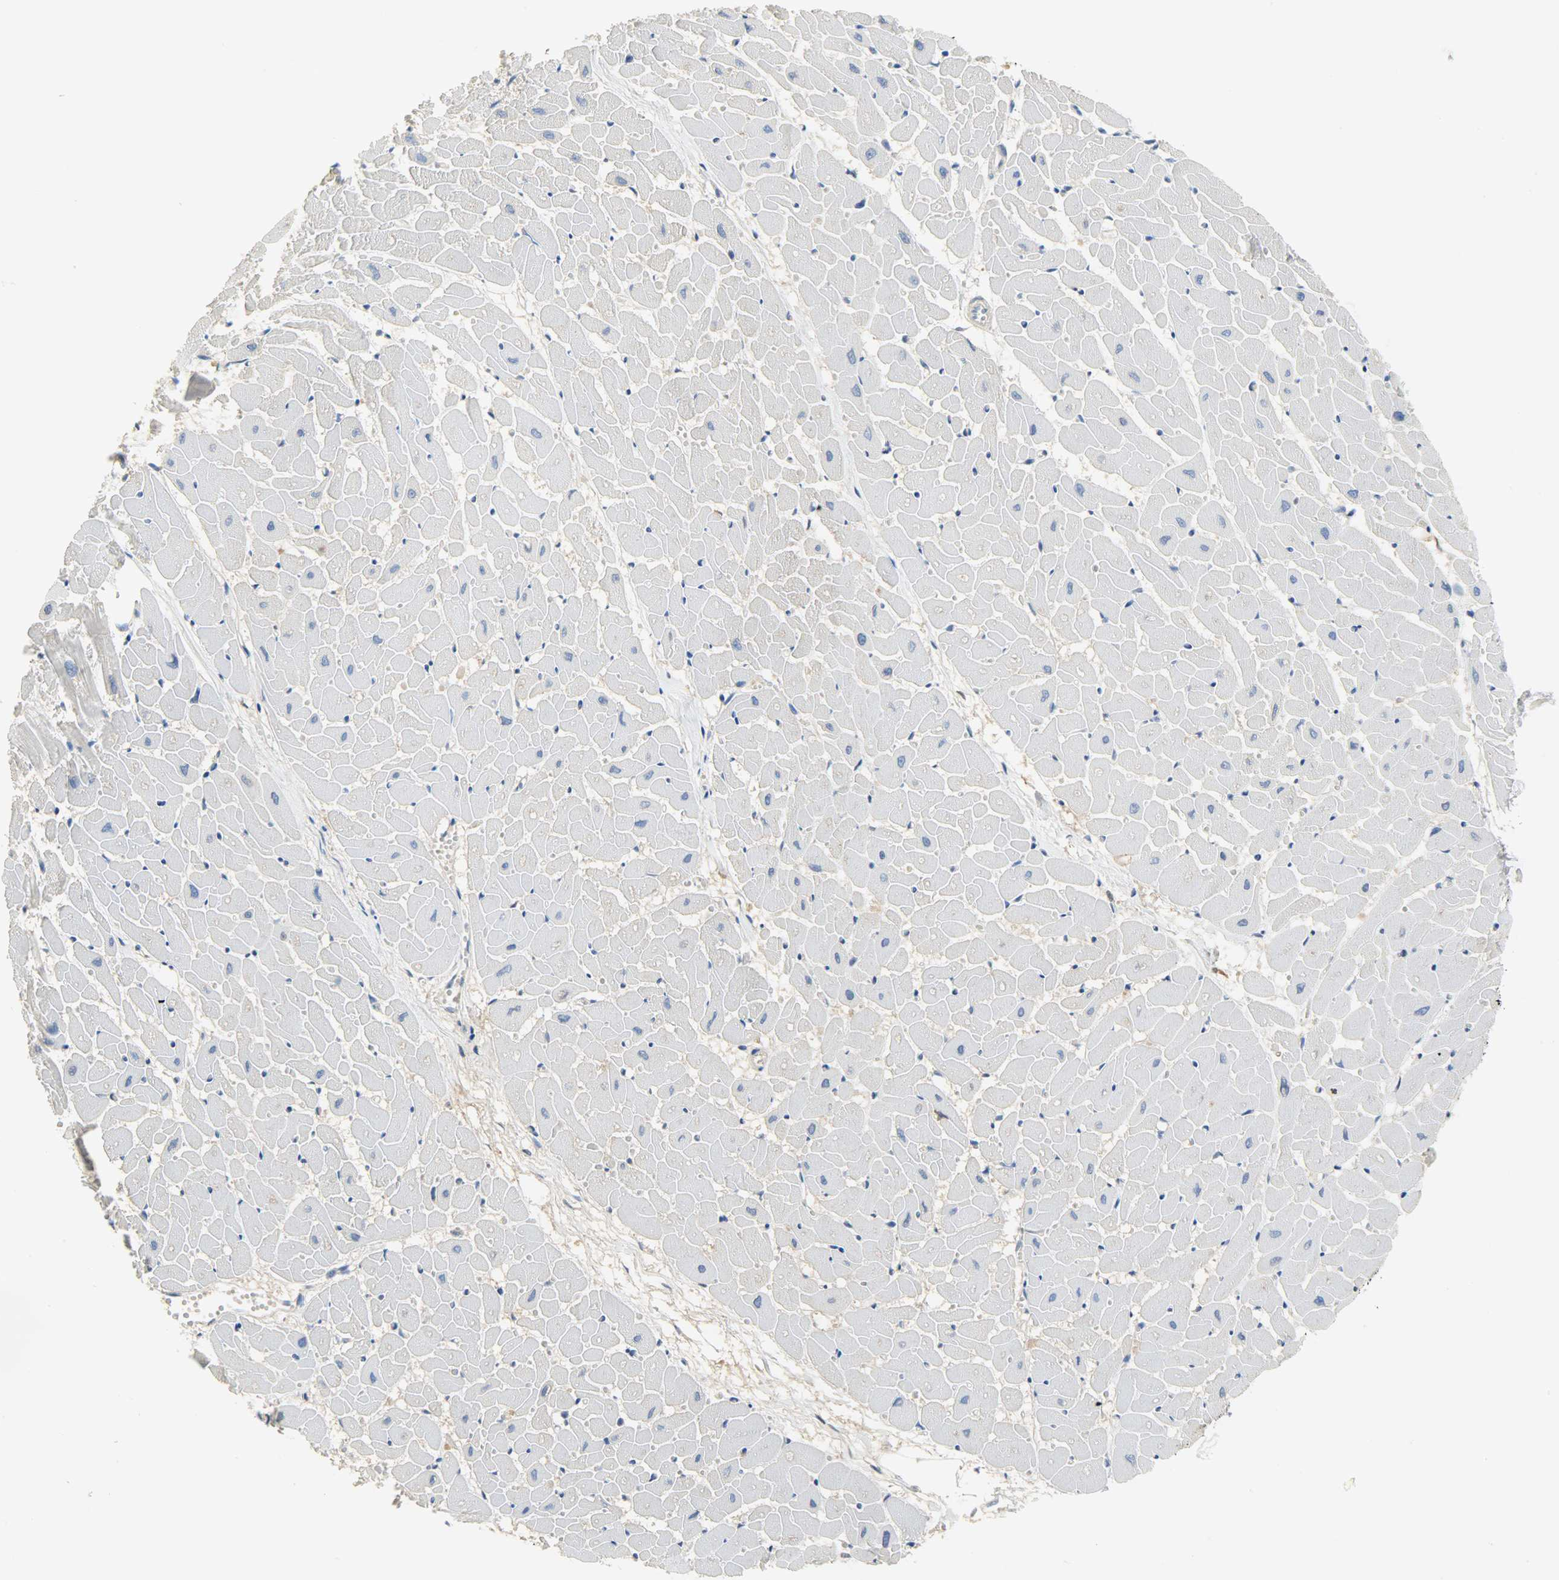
{"staining": {"intensity": "negative", "quantity": "none", "location": "none"}, "tissue": "heart muscle", "cell_type": "Cardiomyocytes", "image_type": "normal", "snomed": [{"axis": "morphology", "description": "Normal tissue, NOS"}, {"axis": "topography", "description": "Heart"}], "caption": "This is a photomicrograph of immunohistochemistry (IHC) staining of benign heart muscle, which shows no staining in cardiomyocytes.", "gene": "EIF4EBP1", "patient": {"sex": "female", "age": 19}}